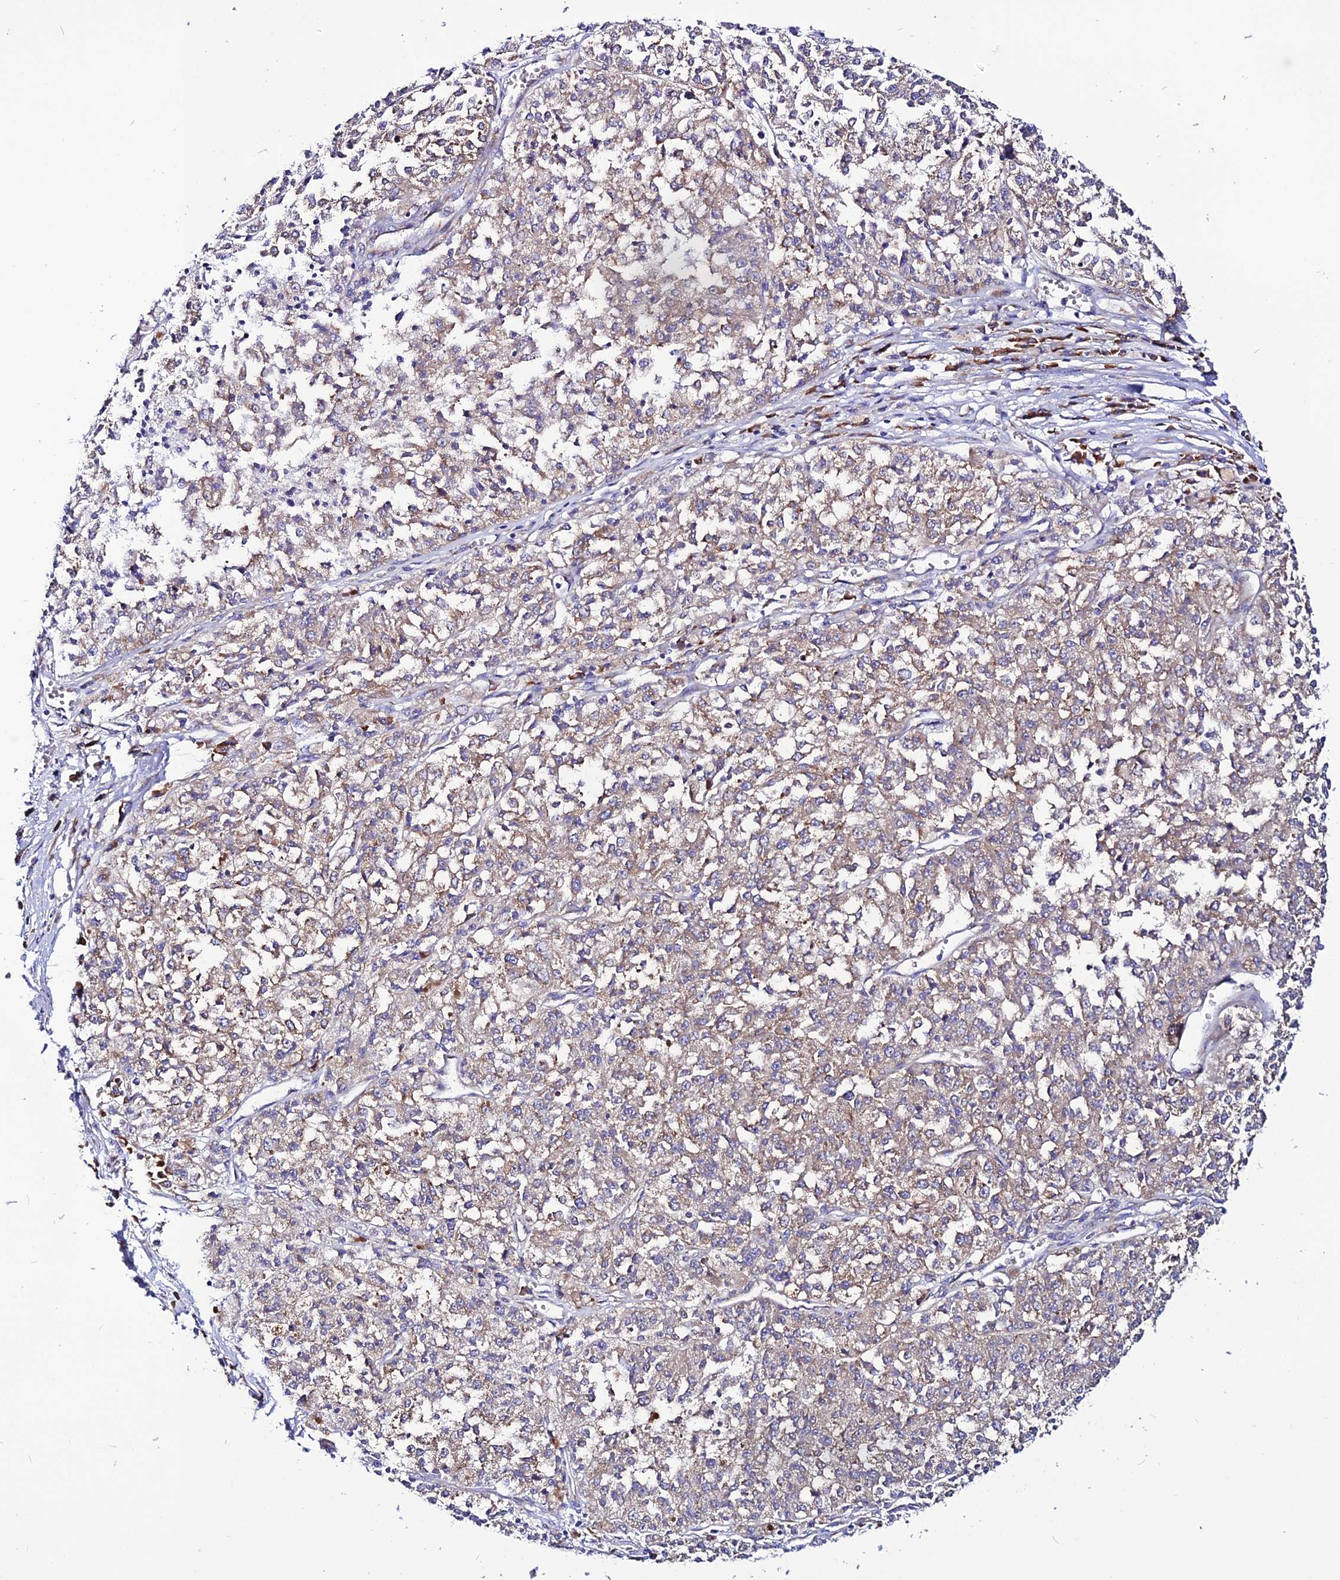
{"staining": {"intensity": "moderate", "quantity": "25%-75%", "location": "cytoplasmic/membranous"}, "tissue": "melanoma", "cell_type": "Tumor cells", "image_type": "cancer", "snomed": [{"axis": "morphology", "description": "Malignant melanoma, NOS"}, {"axis": "topography", "description": "Skin"}], "caption": "Melanoma stained for a protein exhibits moderate cytoplasmic/membranous positivity in tumor cells.", "gene": "EEF1G", "patient": {"sex": "female", "age": 64}}